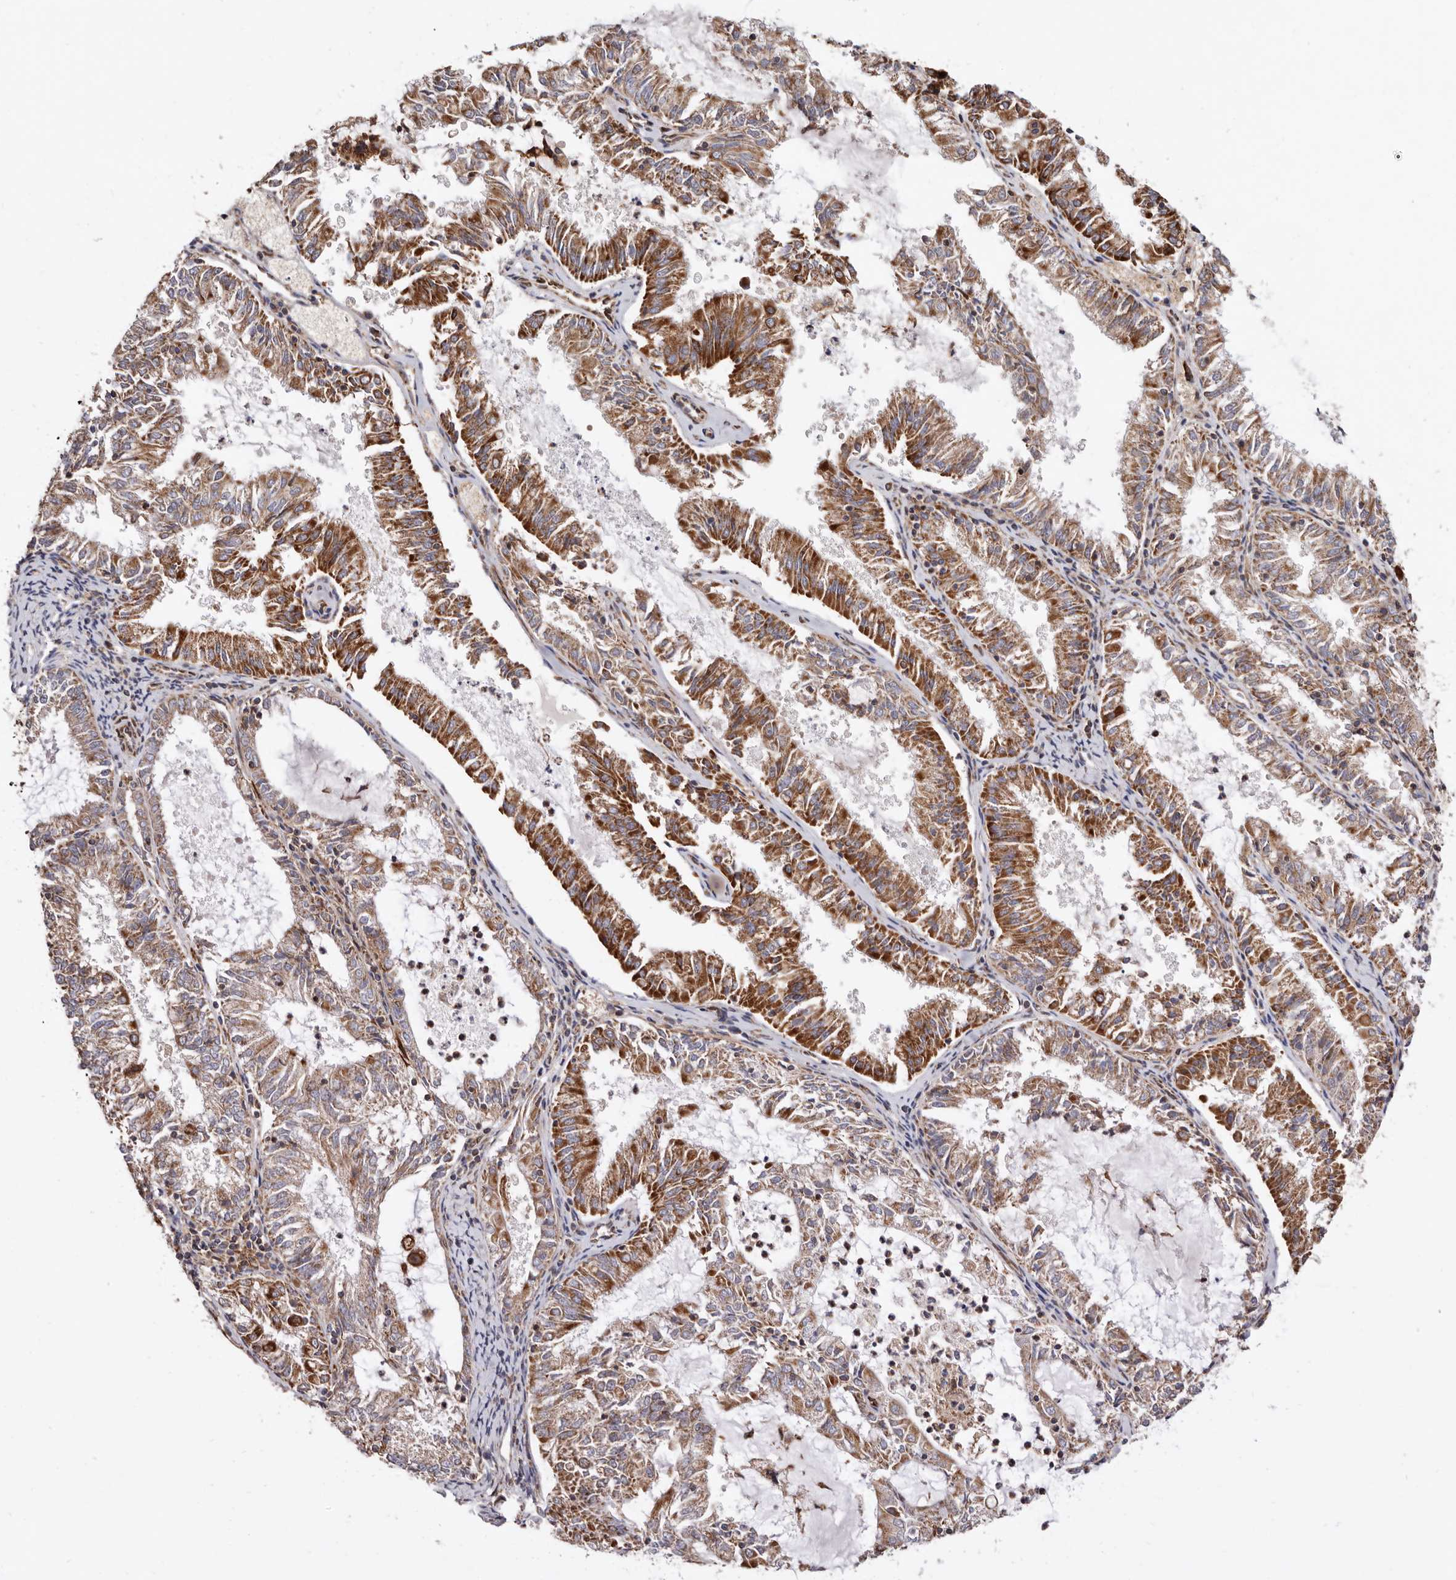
{"staining": {"intensity": "strong", "quantity": "25%-75%", "location": "cytoplasmic/membranous"}, "tissue": "endometrial cancer", "cell_type": "Tumor cells", "image_type": "cancer", "snomed": [{"axis": "morphology", "description": "Adenocarcinoma, NOS"}, {"axis": "topography", "description": "Endometrium"}], "caption": "Human endometrial cancer stained for a protein (brown) shows strong cytoplasmic/membranous positive positivity in about 25%-75% of tumor cells.", "gene": "COQ8B", "patient": {"sex": "female", "age": 57}}